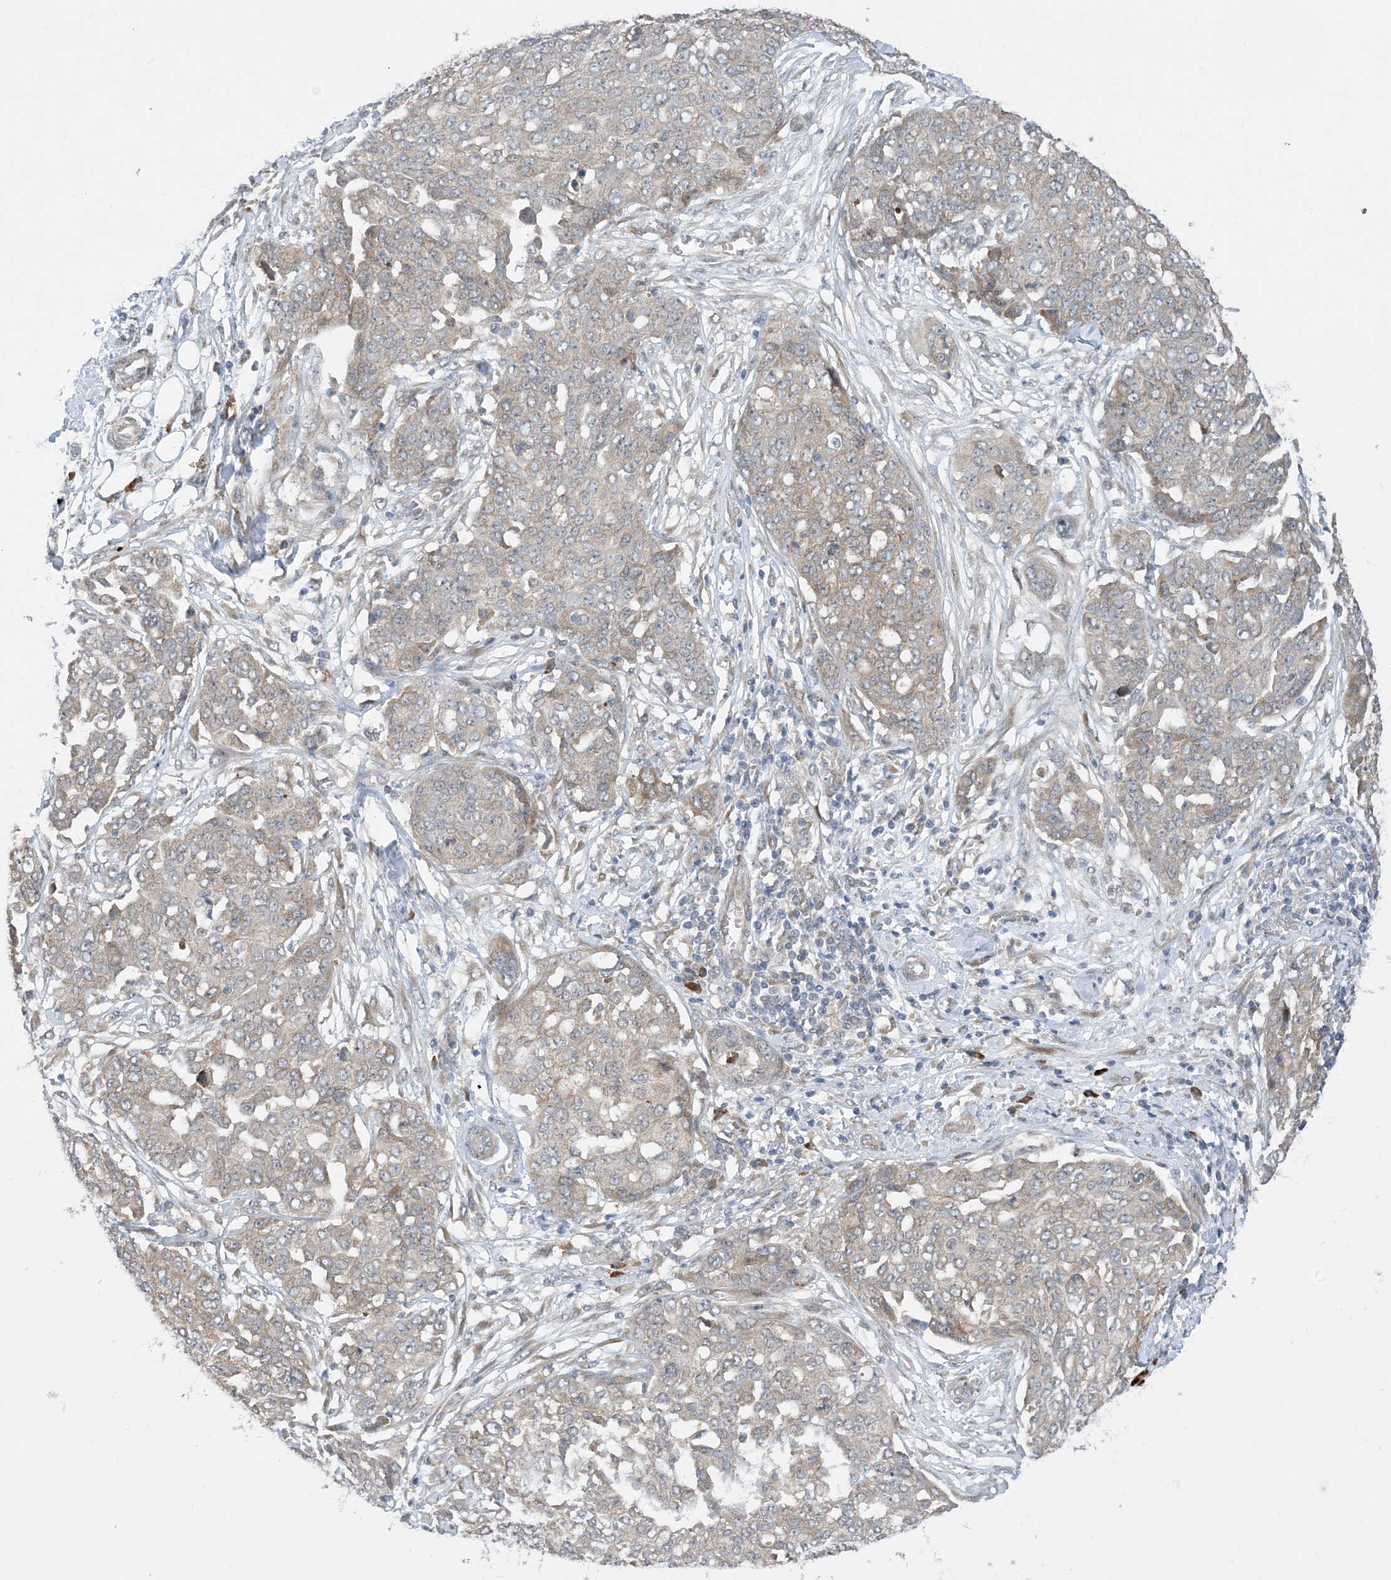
{"staining": {"intensity": "weak", "quantity": "<25%", "location": "cytoplasmic/membranous"}, "tissue": "ovarian cancer", "cell_type": "Tumor cells", "image_type": "cancer", "snomed": [{"axis": "morphology", "description": "Cystadenocarcinoma, serous, NOS"}, {"axis": "topography", "description": "Soft tissue"}, {"axis": "topography", "description": "Ovary"}], "caption": "There is no significant staining in tumor cells of ovarian serous cystadenocarcinoma.", "gene": "PHOSPHO2", "patient": {"sex": "female", "age": 57}}